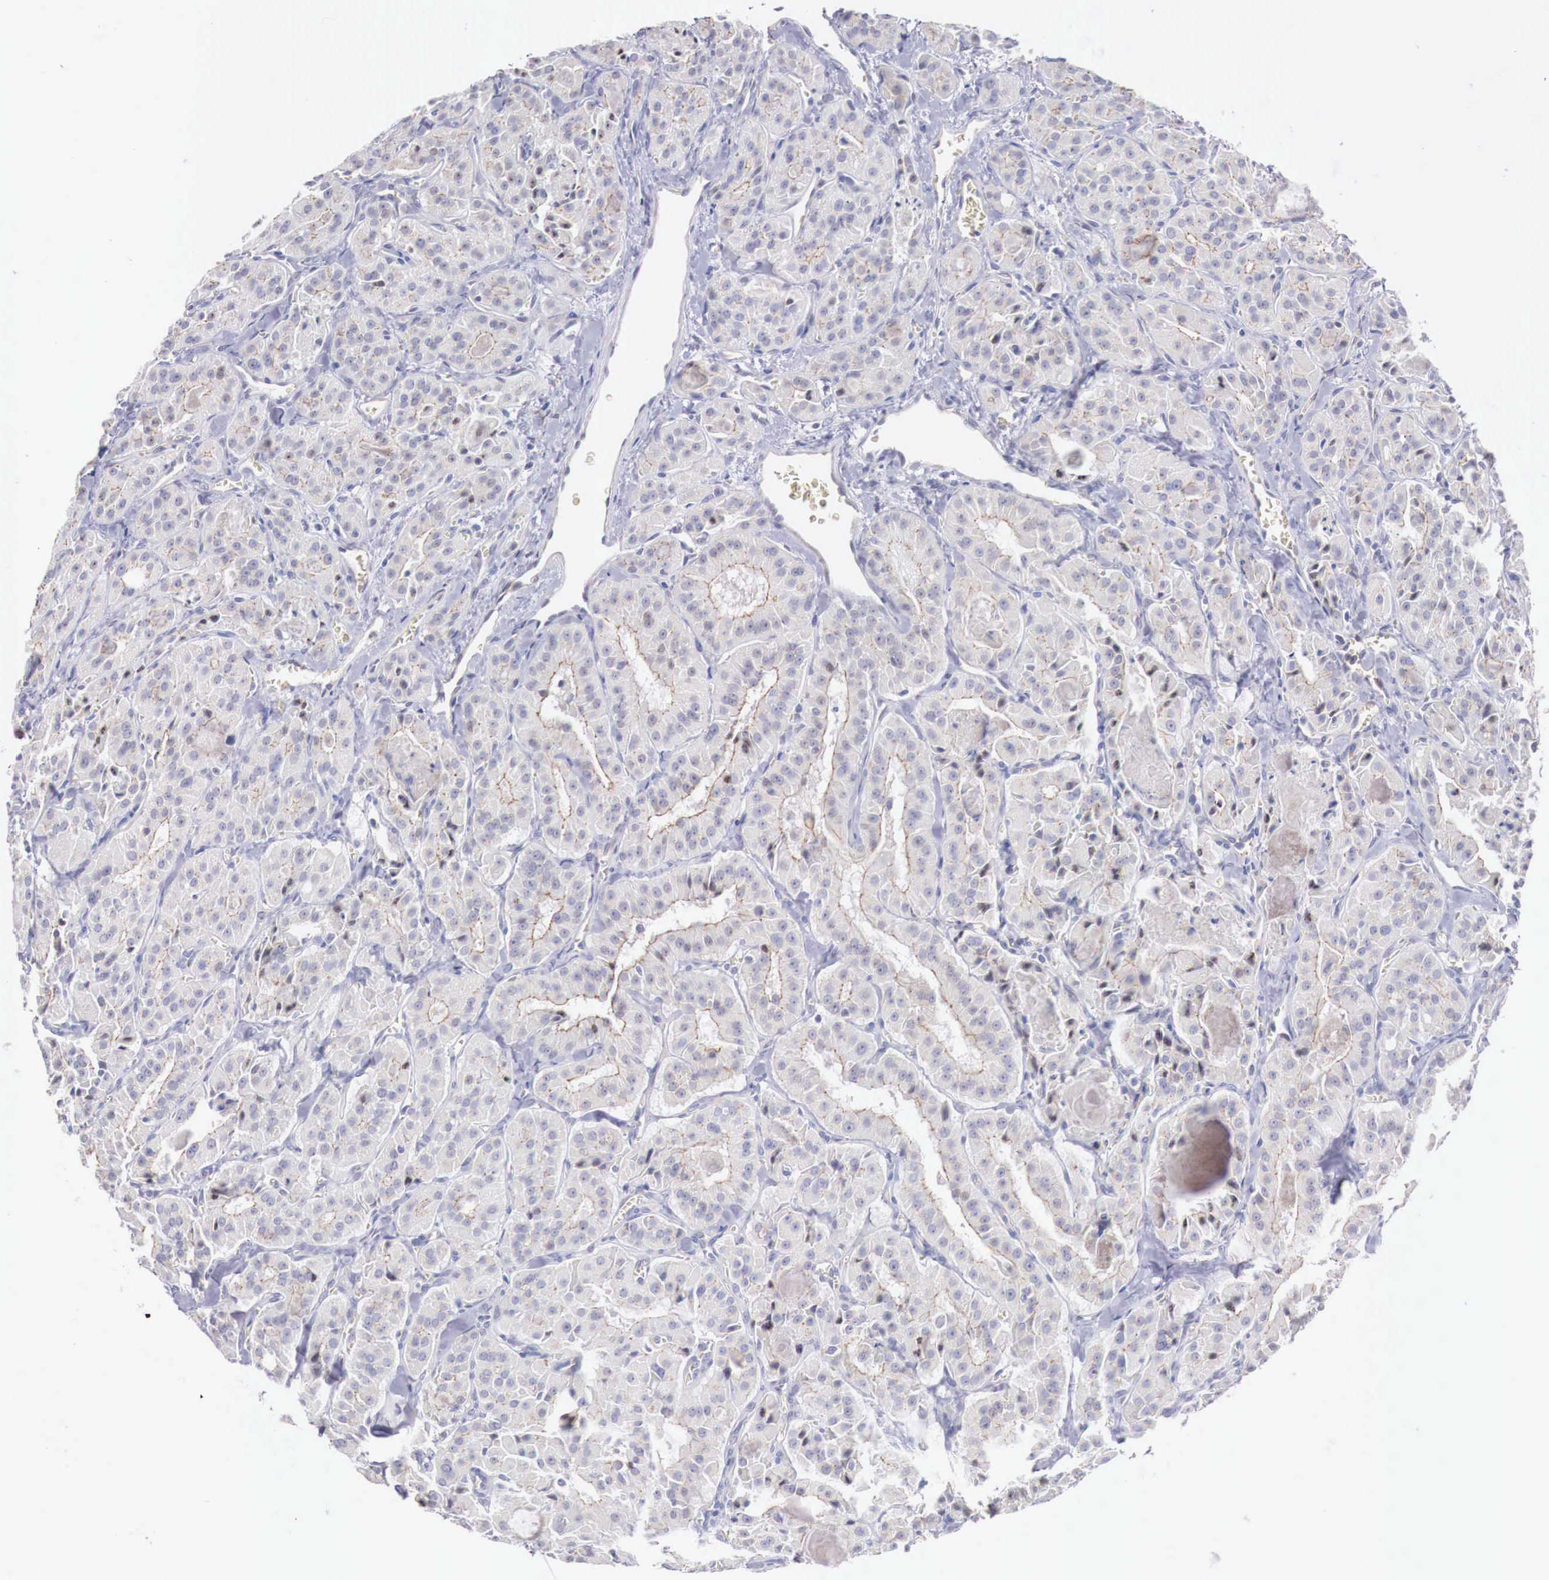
{"staining": {"intensity": "negative", "quantity": "none", "location": "none"}, "tissue": "thyroid cancer", "cell_type": "Tumor cells", "image_type": "cancer", "snomed": [{"axis": "morphology", "description": "Carcinoma, NOS"}, {"axis": "topography", "description": "Thyroid gland"}], "caption": "A micrograph of thyroid cancer (carcinoma) stained for a protein shows no brown staining in tumor cells.", "gene": "TRIM13", "patient": {"sex": "male", "age": 76}}